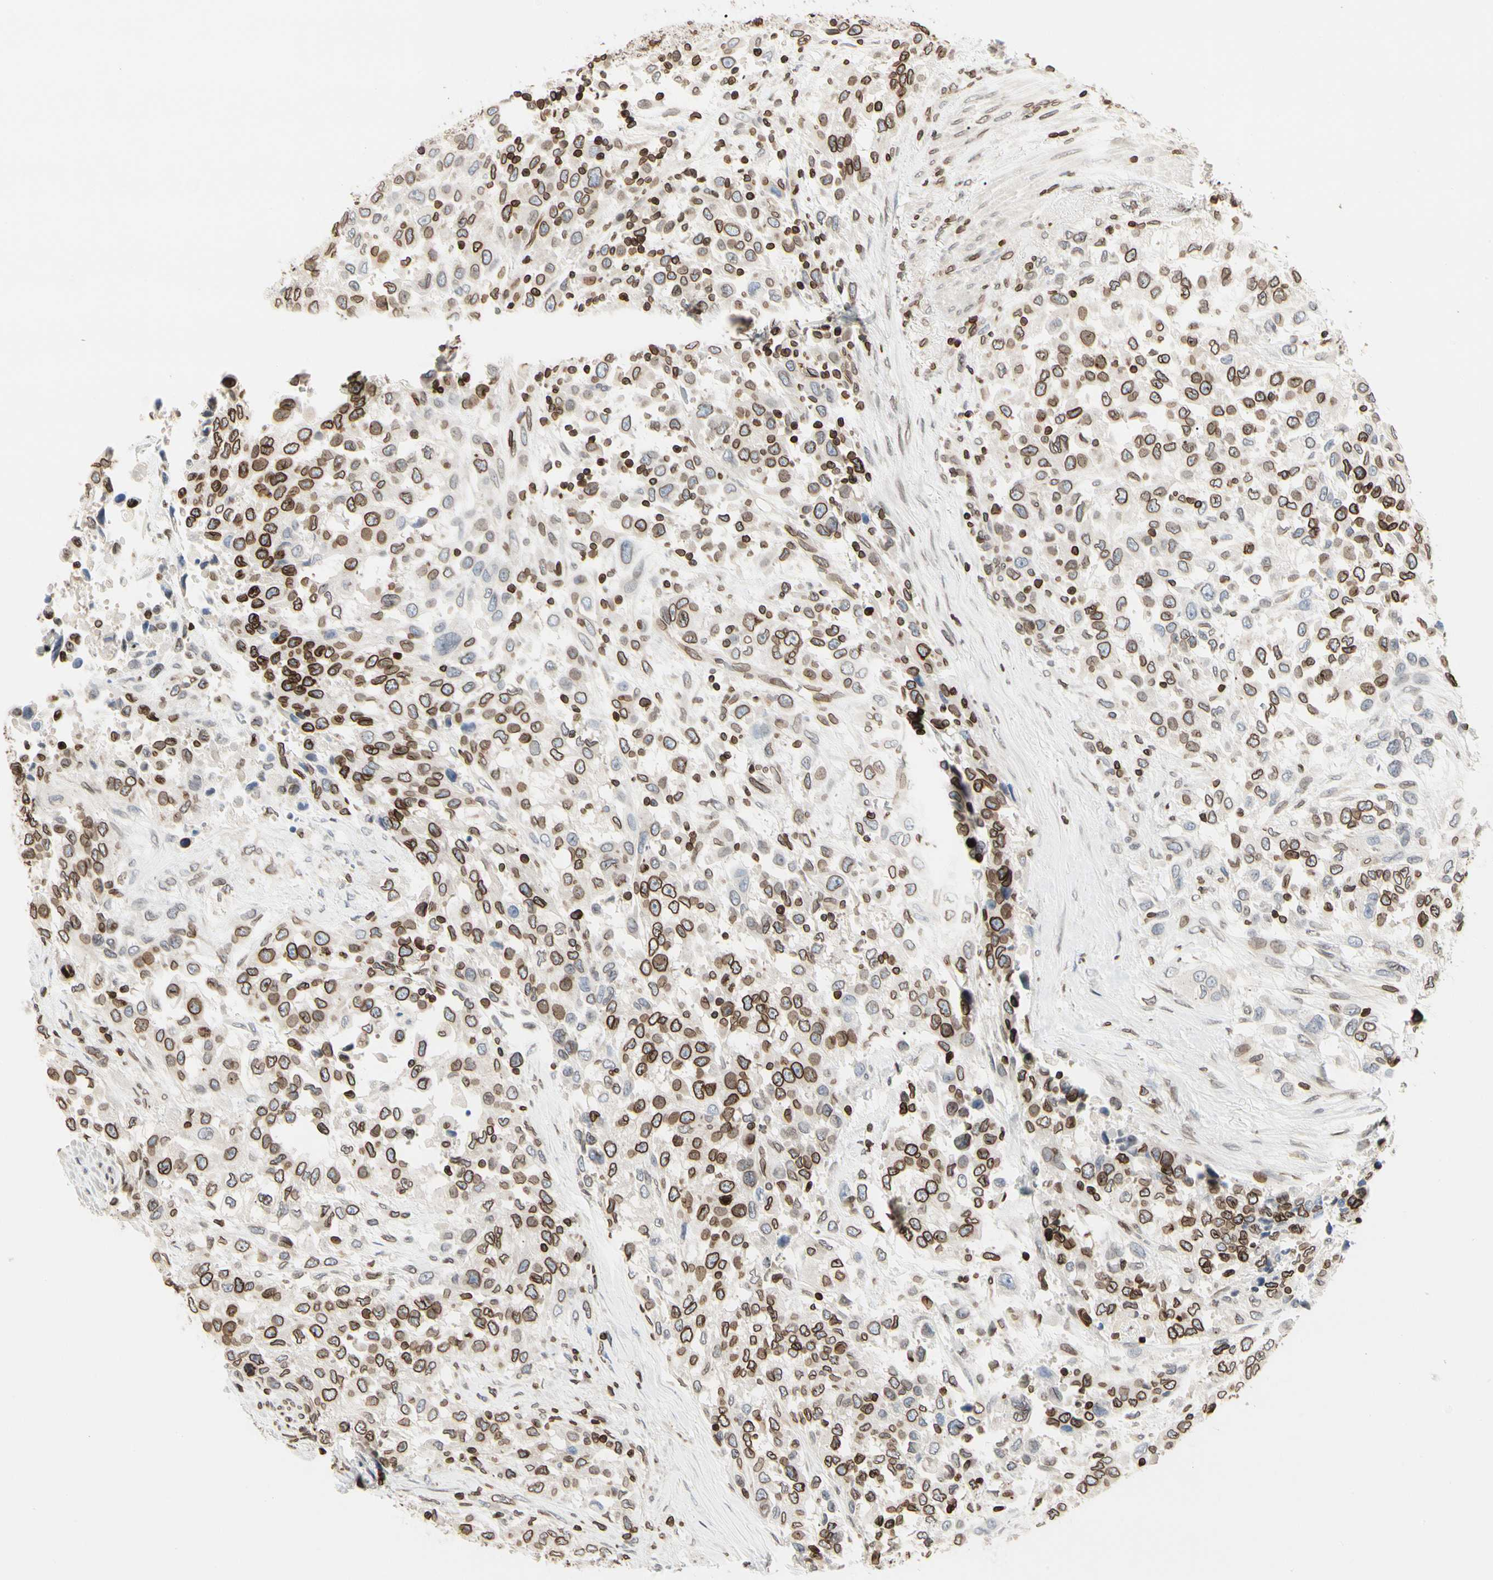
{"staining": {"intensity": "strong", "quantity": ">75%", "location": "cytoplasmic/membranous,nuclear"}, "tissue": "urothelial cancer", "cell_type": "Tumor cells", "image_type": "cancer", "snomed": [{"axis": "morphology", "description": "Urothelial carcinoma, High grade"}, {"axis": "topography", "description": "Urinary bladder"}], "caption": "High-grade urothelial carcinoma stained with immunohistochemistry (IHC) exhibits strong cytoplasmic/membranous and nuclear positivity in approximately >75% of tumor cells. (Brightfield microscopy of DAB IHC at high magnification).", "gene": "TMPO", "patient": {"sex": "female", "age": 80}}